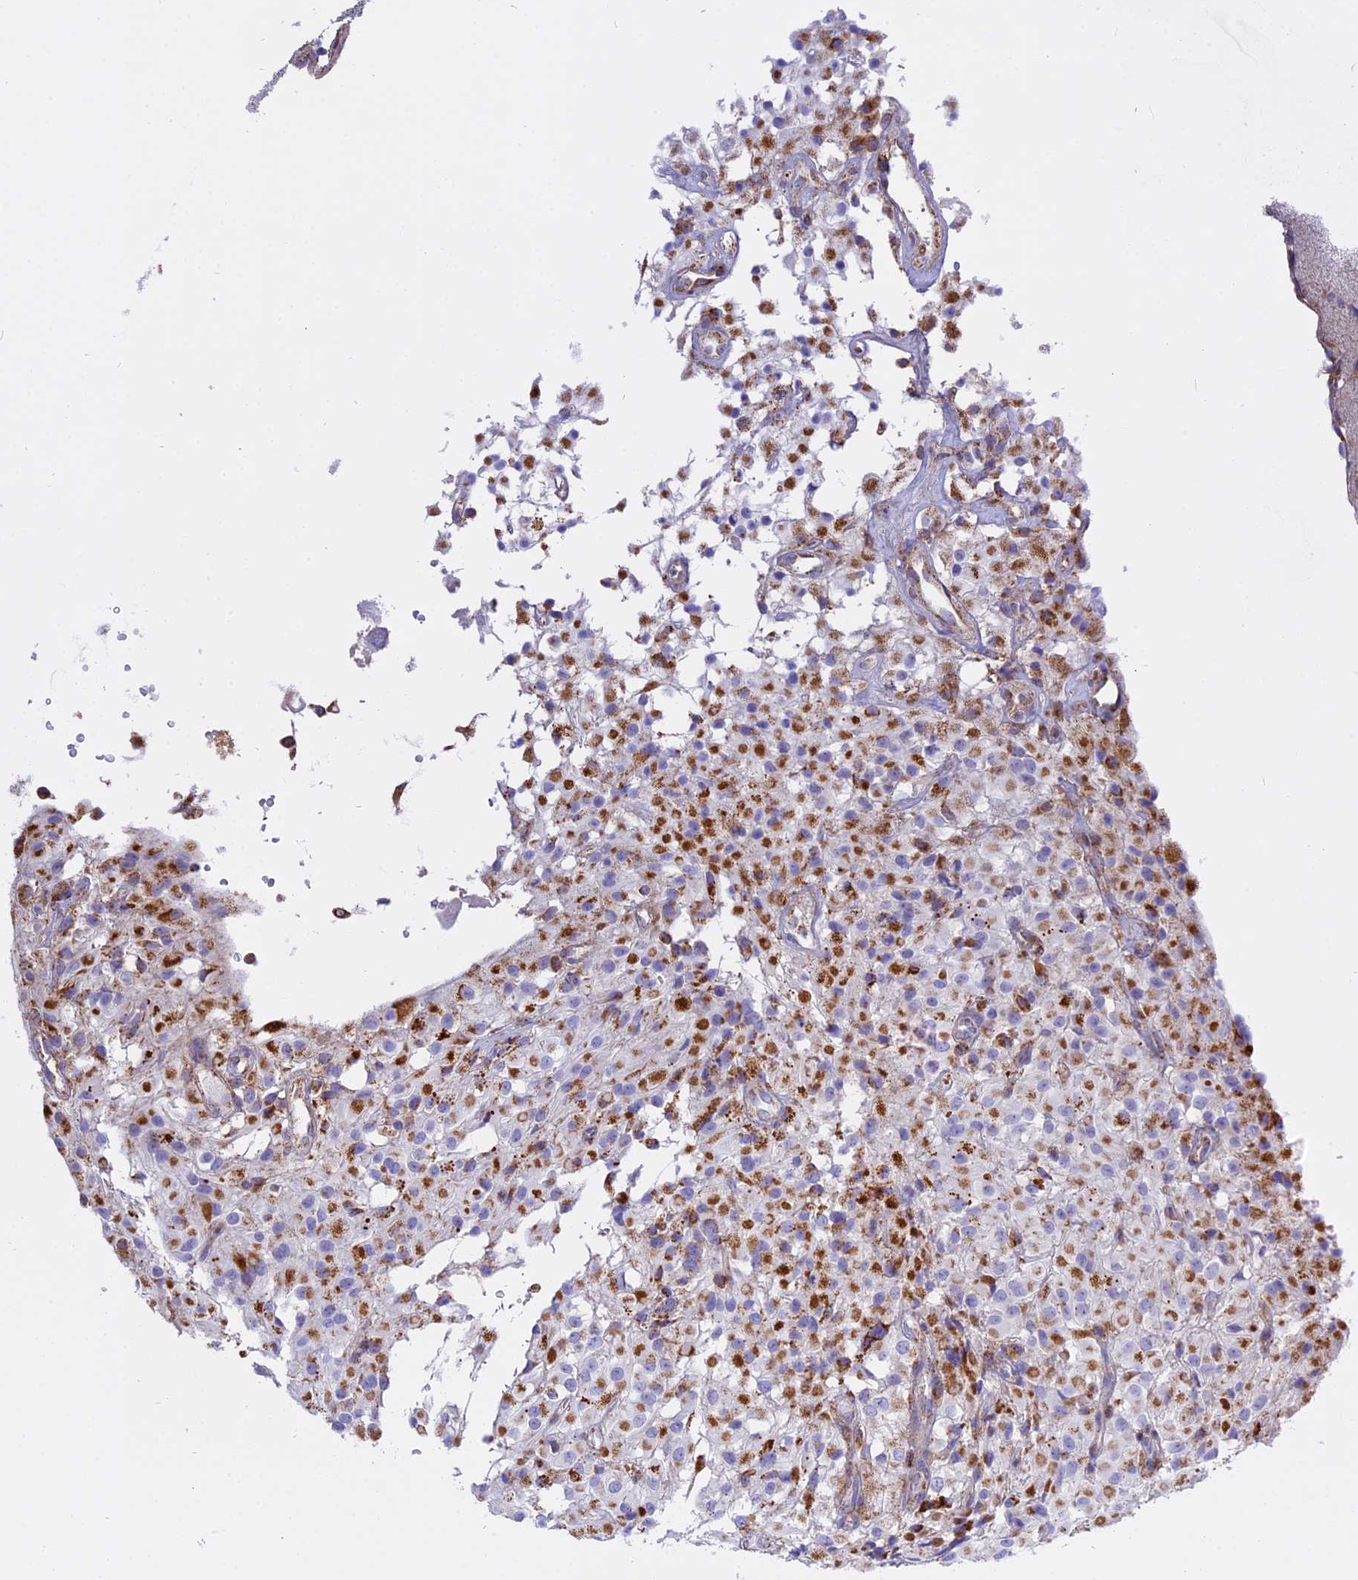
{"staining": {"intensity": "moderate", "quantity": "25%-75%", "location": "cytoplasmic/membranous"}, "tissue": "glioma", "cell_type": "Tumor cells", "image_type": "cancer", "snomed": [{"axis": "morphology", "description": "Glioma, malignant, High grade"}, {"axis": "topography", "description": "Brain"}], "caption": "A medium amount of moderate cytoplasmic/membranous staining is identified in about 25%-75% of tumor cells in malignant glioma (high-grade) tissue.", "gene": "MRPS34", "patient": {"sex": "female", "age": 59}}